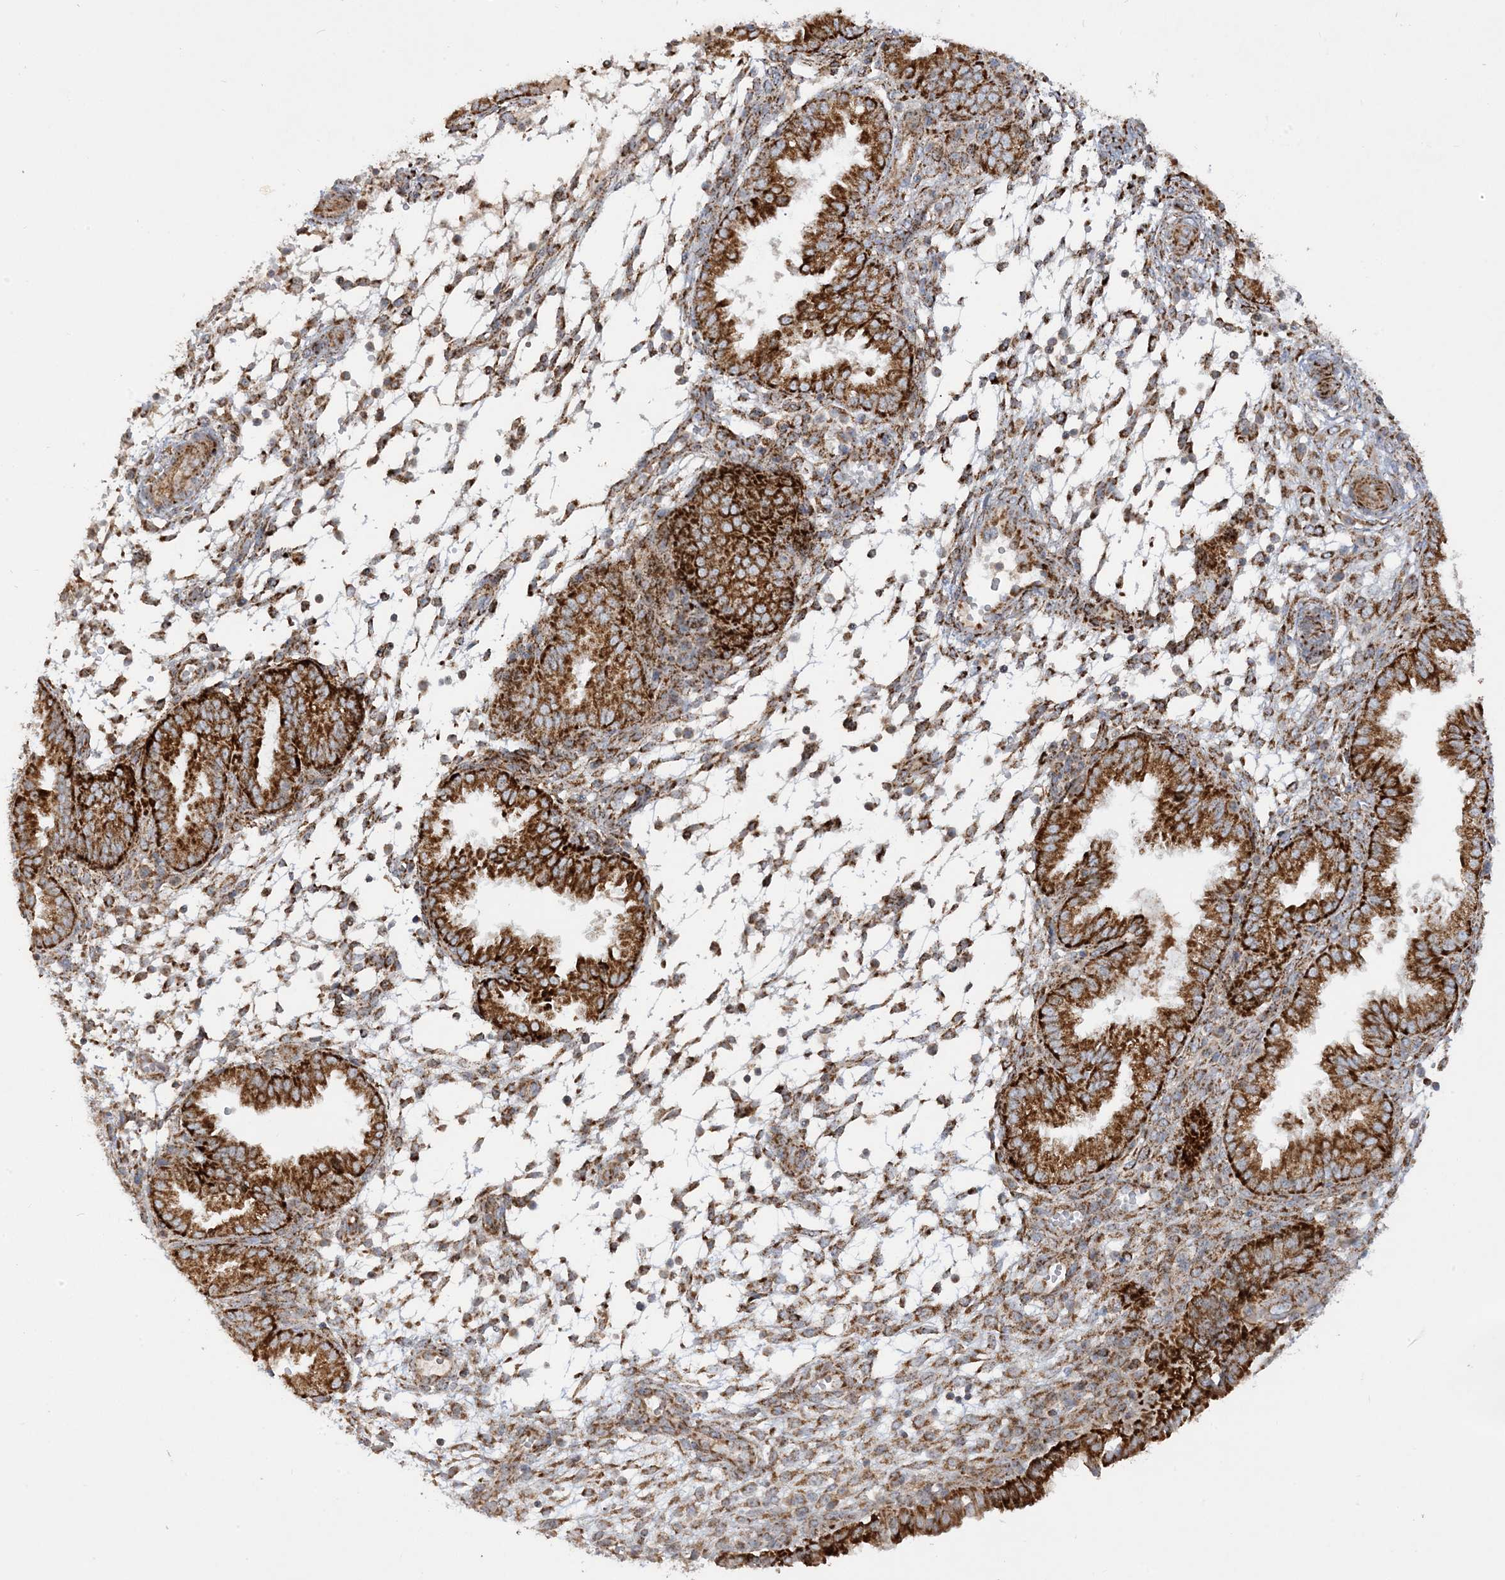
{"staining": {"intensity": "strong", "quantity": "25%-75%", "location": "cytoplasmic/membranous"}, "tissue": "endometrium", "cell_type": "Cells in endometrial stroma", "image_type": "normal", "snomed": [{"axis": "morphology", "description": "Normal tissue, NOS"}, {"axis": "topography", "description": "Endometrium"}], "caption": "This image demonstrates immunohistochemistry staining of unremarkable human endometrium, with high strong cytoplasmic/membranous expression in approximately 25%-75% of cells in endometrial stroma.", "gene": "NDUFAF3", "patient": {"sex": "female", "age": 33}}